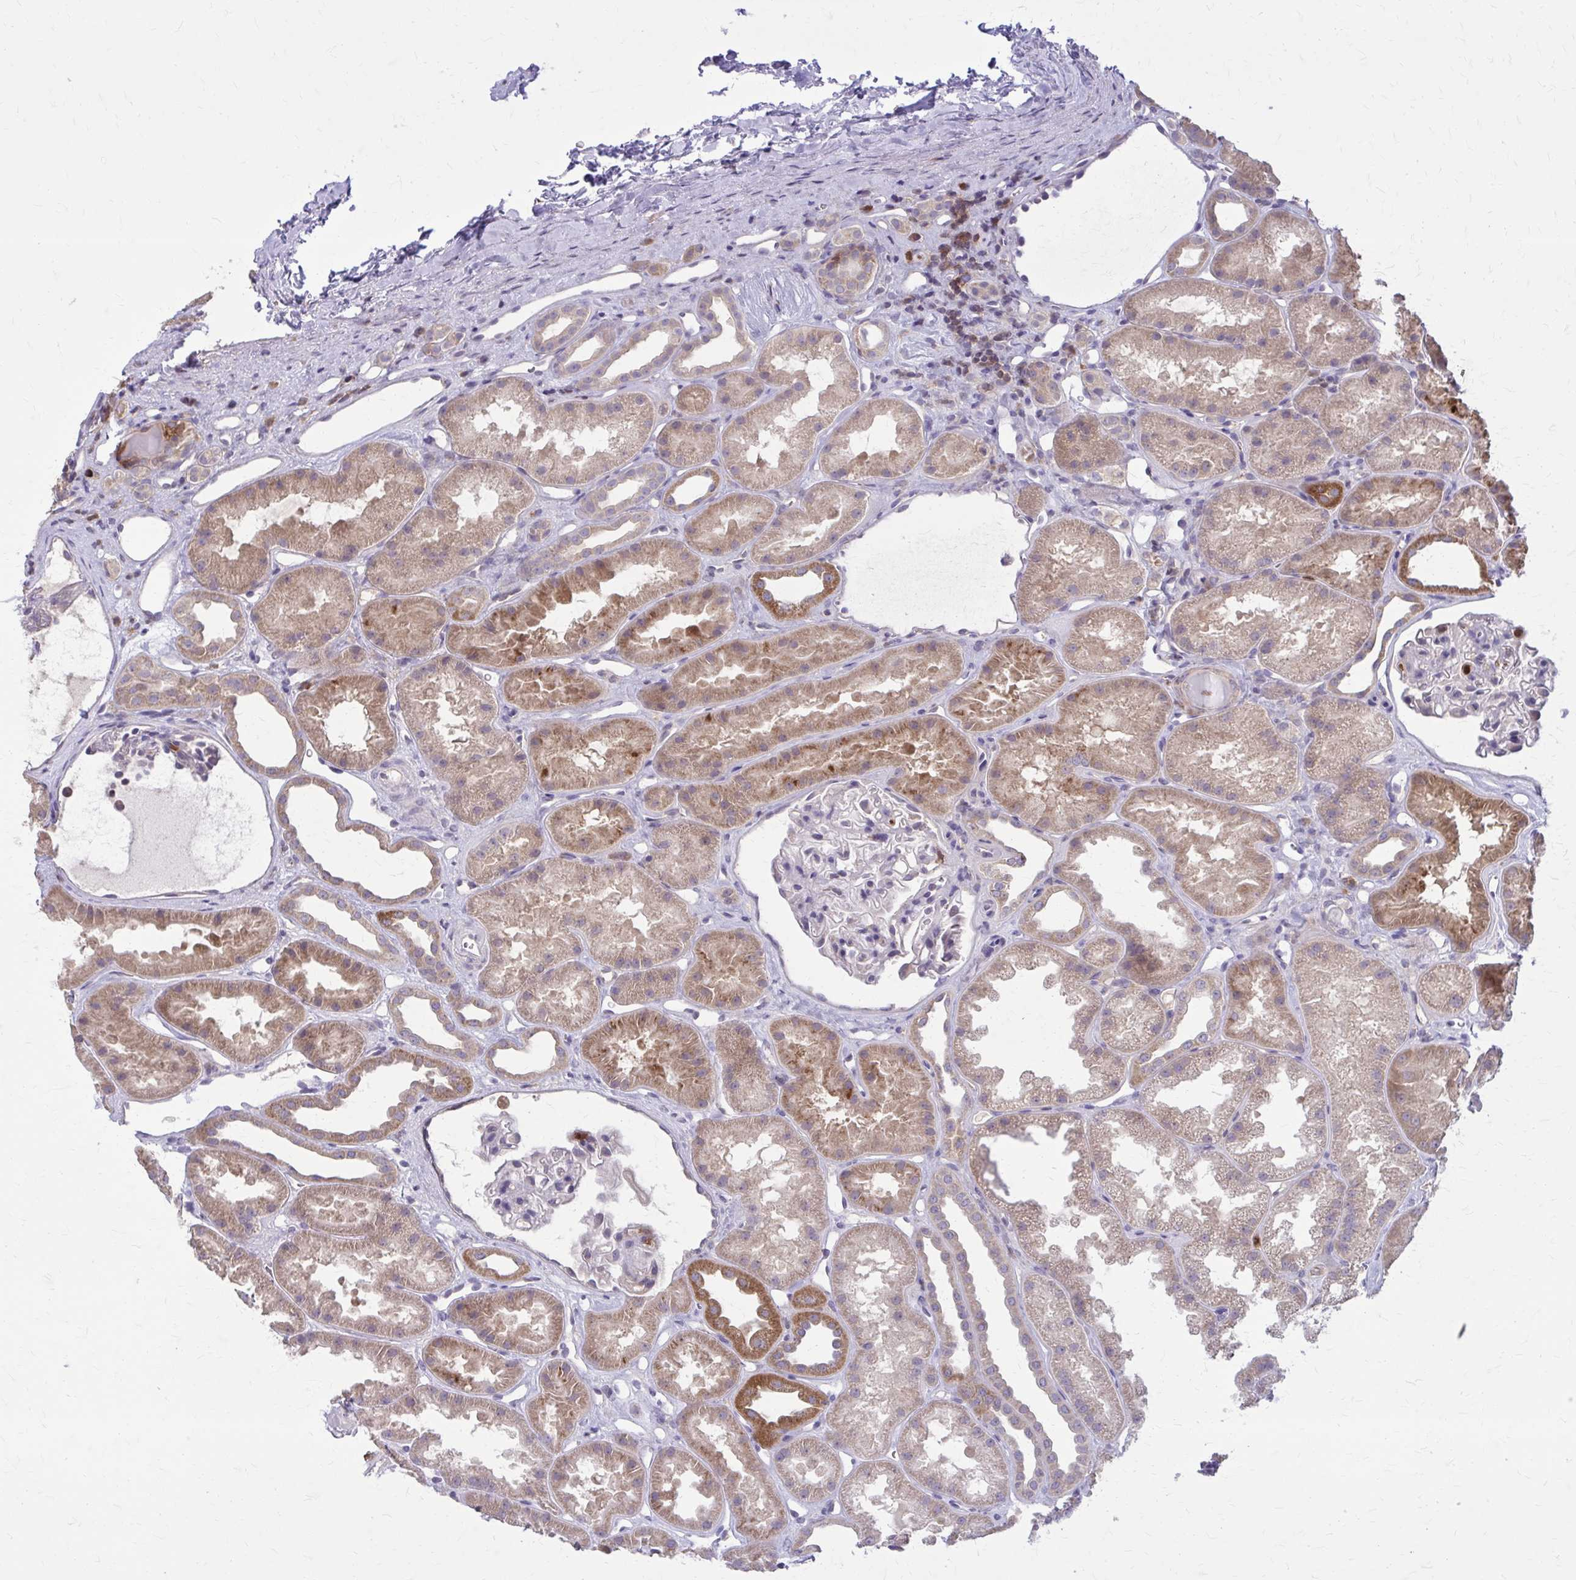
{"staining": {"intensity": "negative", "quantity": "none", "location": "none"}, "tissue": "kidney", "cell_type": "Cells in glomeruli", "image_type": "normal", "snomed": [{"axis": "morphology", "description": "Normal tissue, NOS"}, {"axis": "topography", "description": "Kidney"}], "caption": "Immunohistochemistry photomicrograph of benign kidney: kidney stained with DAB (3,3'-diaminobenzidine) displays no significant protein staining in cells in glomeruli. The staining was performed using DAB to visualize the protein expression in brown, while the nuclei were stained in blue with hematoxylin (Magnification: 20x).", "gene": "NRBF2", "patient": {"sex": "male", "age": 61}}